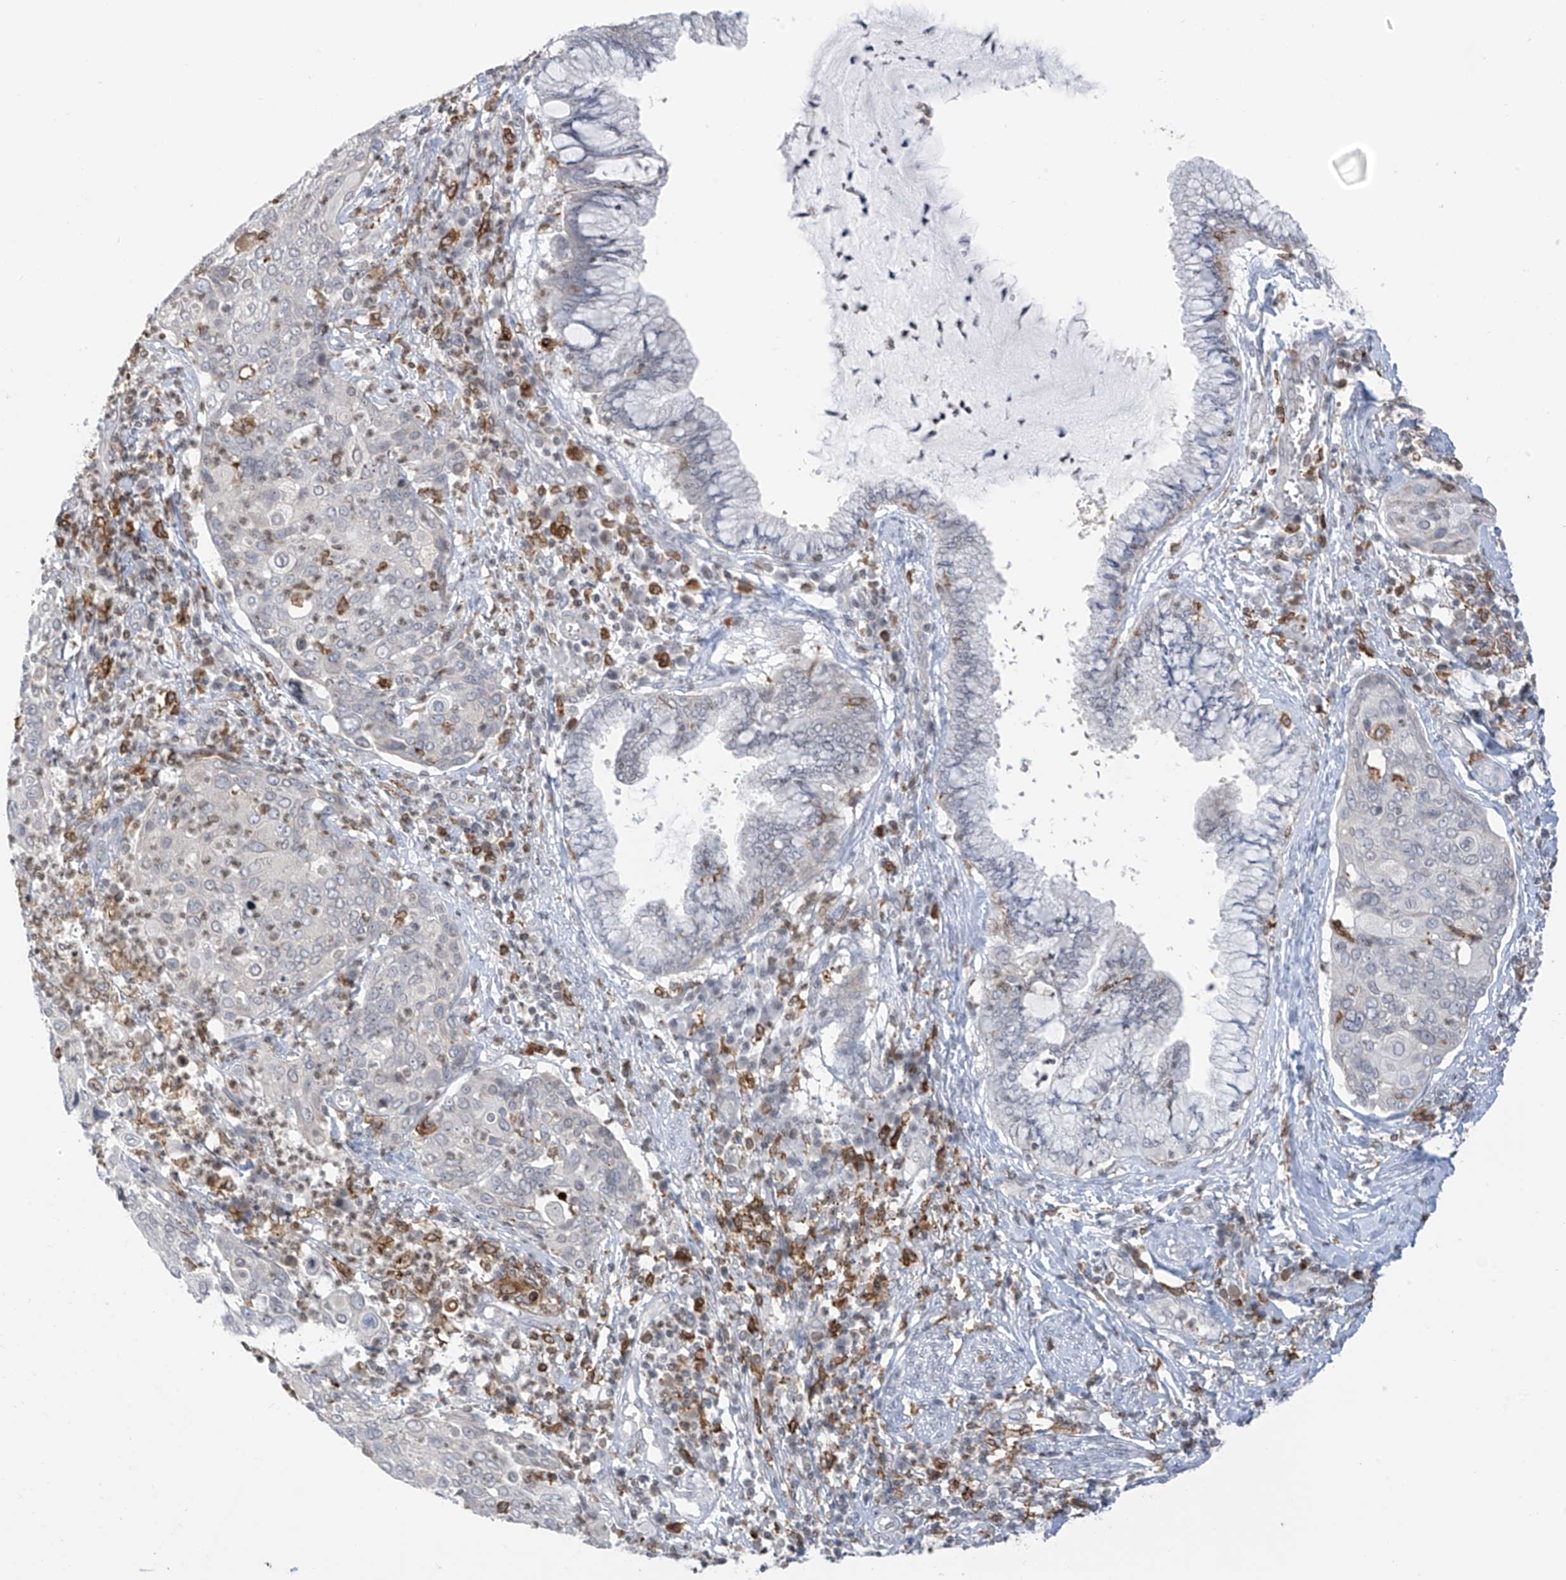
{"staining": {"intensity": "negative", "quantity": "none", "location": "none"}, "tissue": "cervical cancer", "cell_type": "Tumor cells", "image_type": "cancer", "snomed": [{"axis": "morphology", "description": "Squamous cell carcinoma, NOS"}, {"axis": "topography", "description": "Cervix"}], "caption": "Immunohistochemistry histopathology image of cervical squamous cell carcinoma stained for a protein (brown), which reveals no positivity in tumor cells.", "gene": "TBXAS1", "patient": {"sex": "female", "age": 40}}